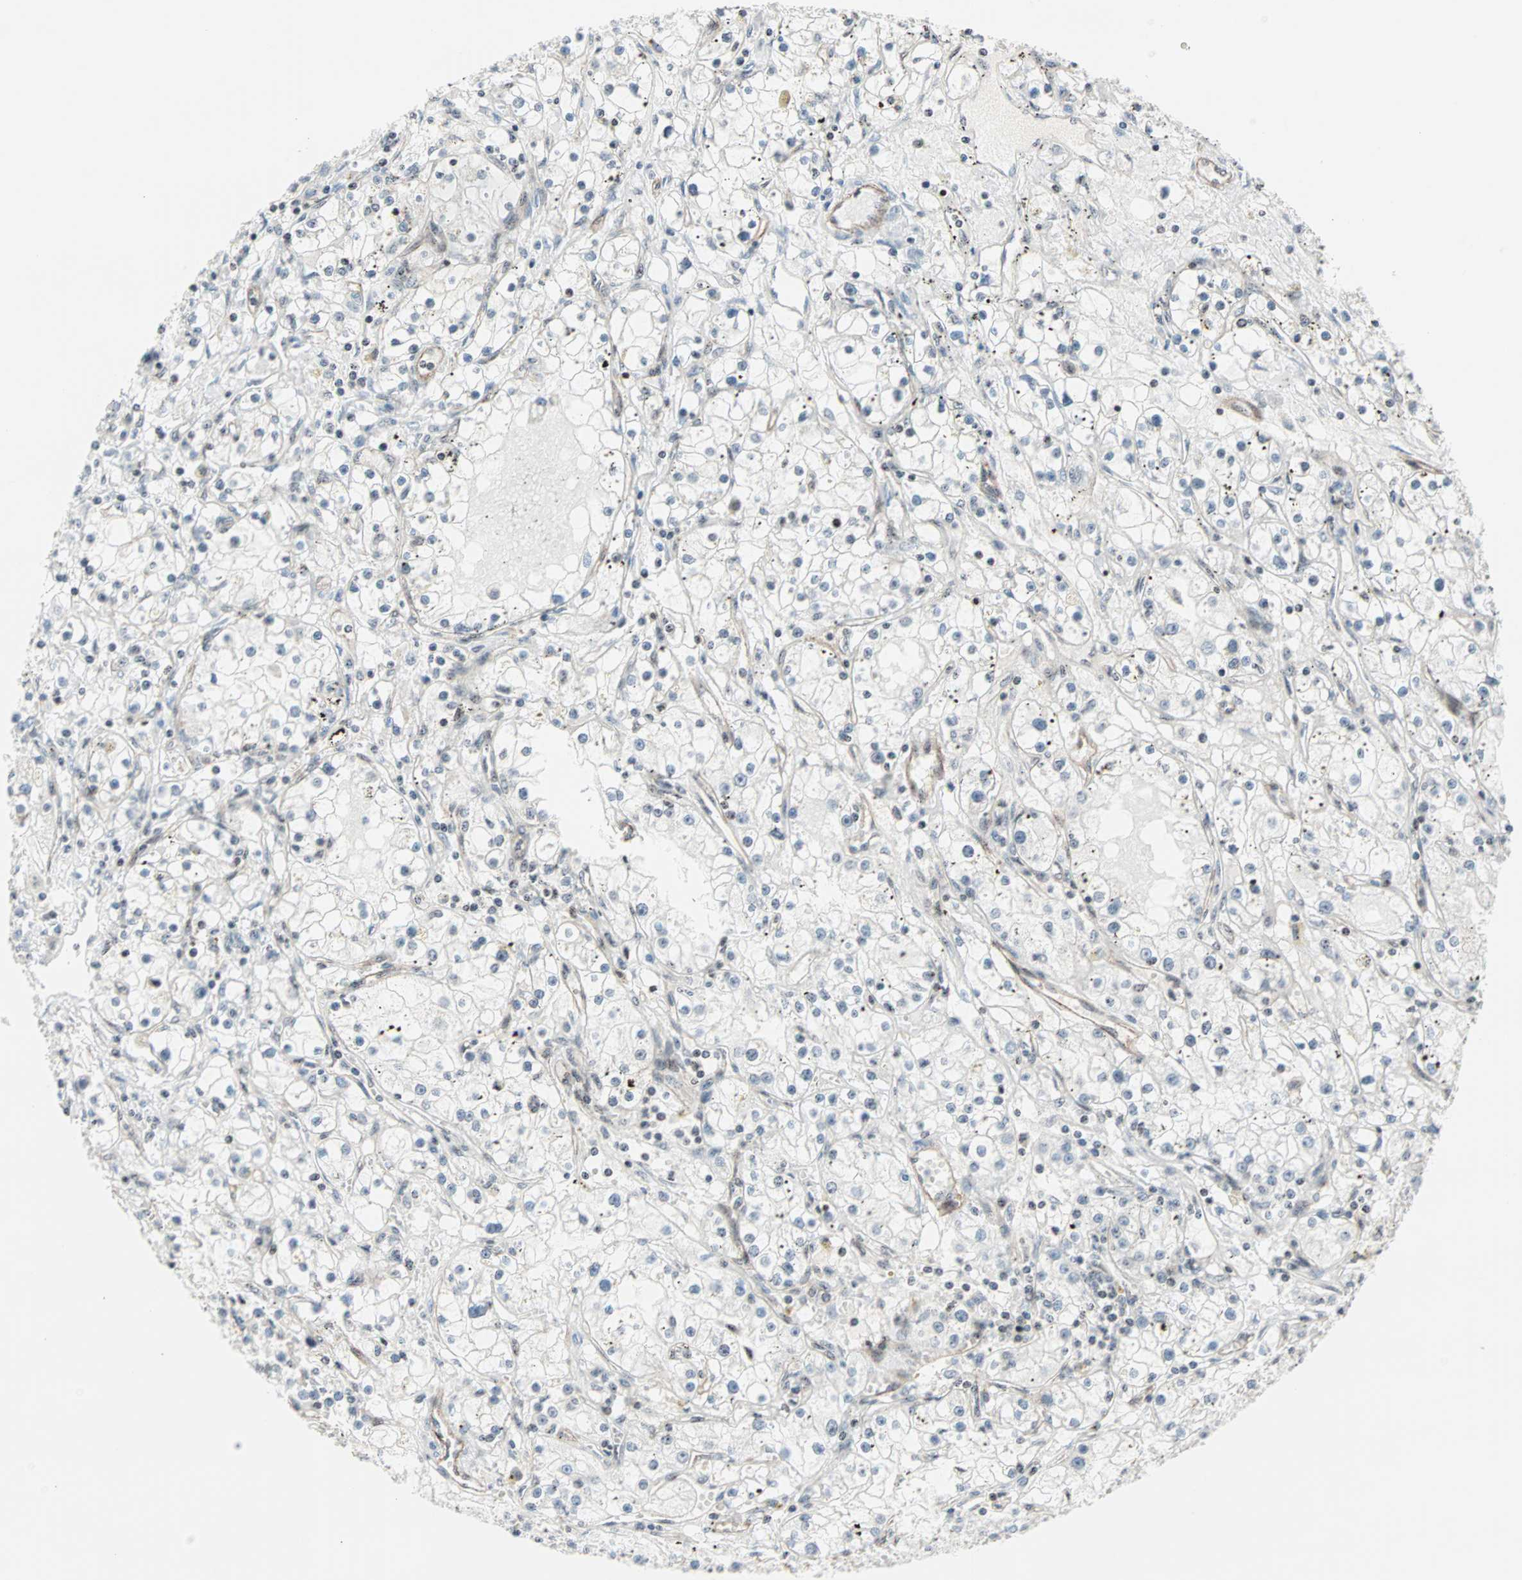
{"staining": {"intensity": "weak", "quantity": "25%-75%", "location": "nuclear"}, "tissue": "renal cancer", "cell_type": "Tumor cells", "image_type": "cancer", "snomed": [{"axis": "morphology", "description": "Adenocarcinoma, NOS"}, {"axis": "topography", "description": "Kidney"}], "caption": "Adenocarcinoma (renal) stained with a protein marker reveals weak staining in tumor cells.", "gene": "CENPA", "patient": {"sex": "male", "age": 56}}